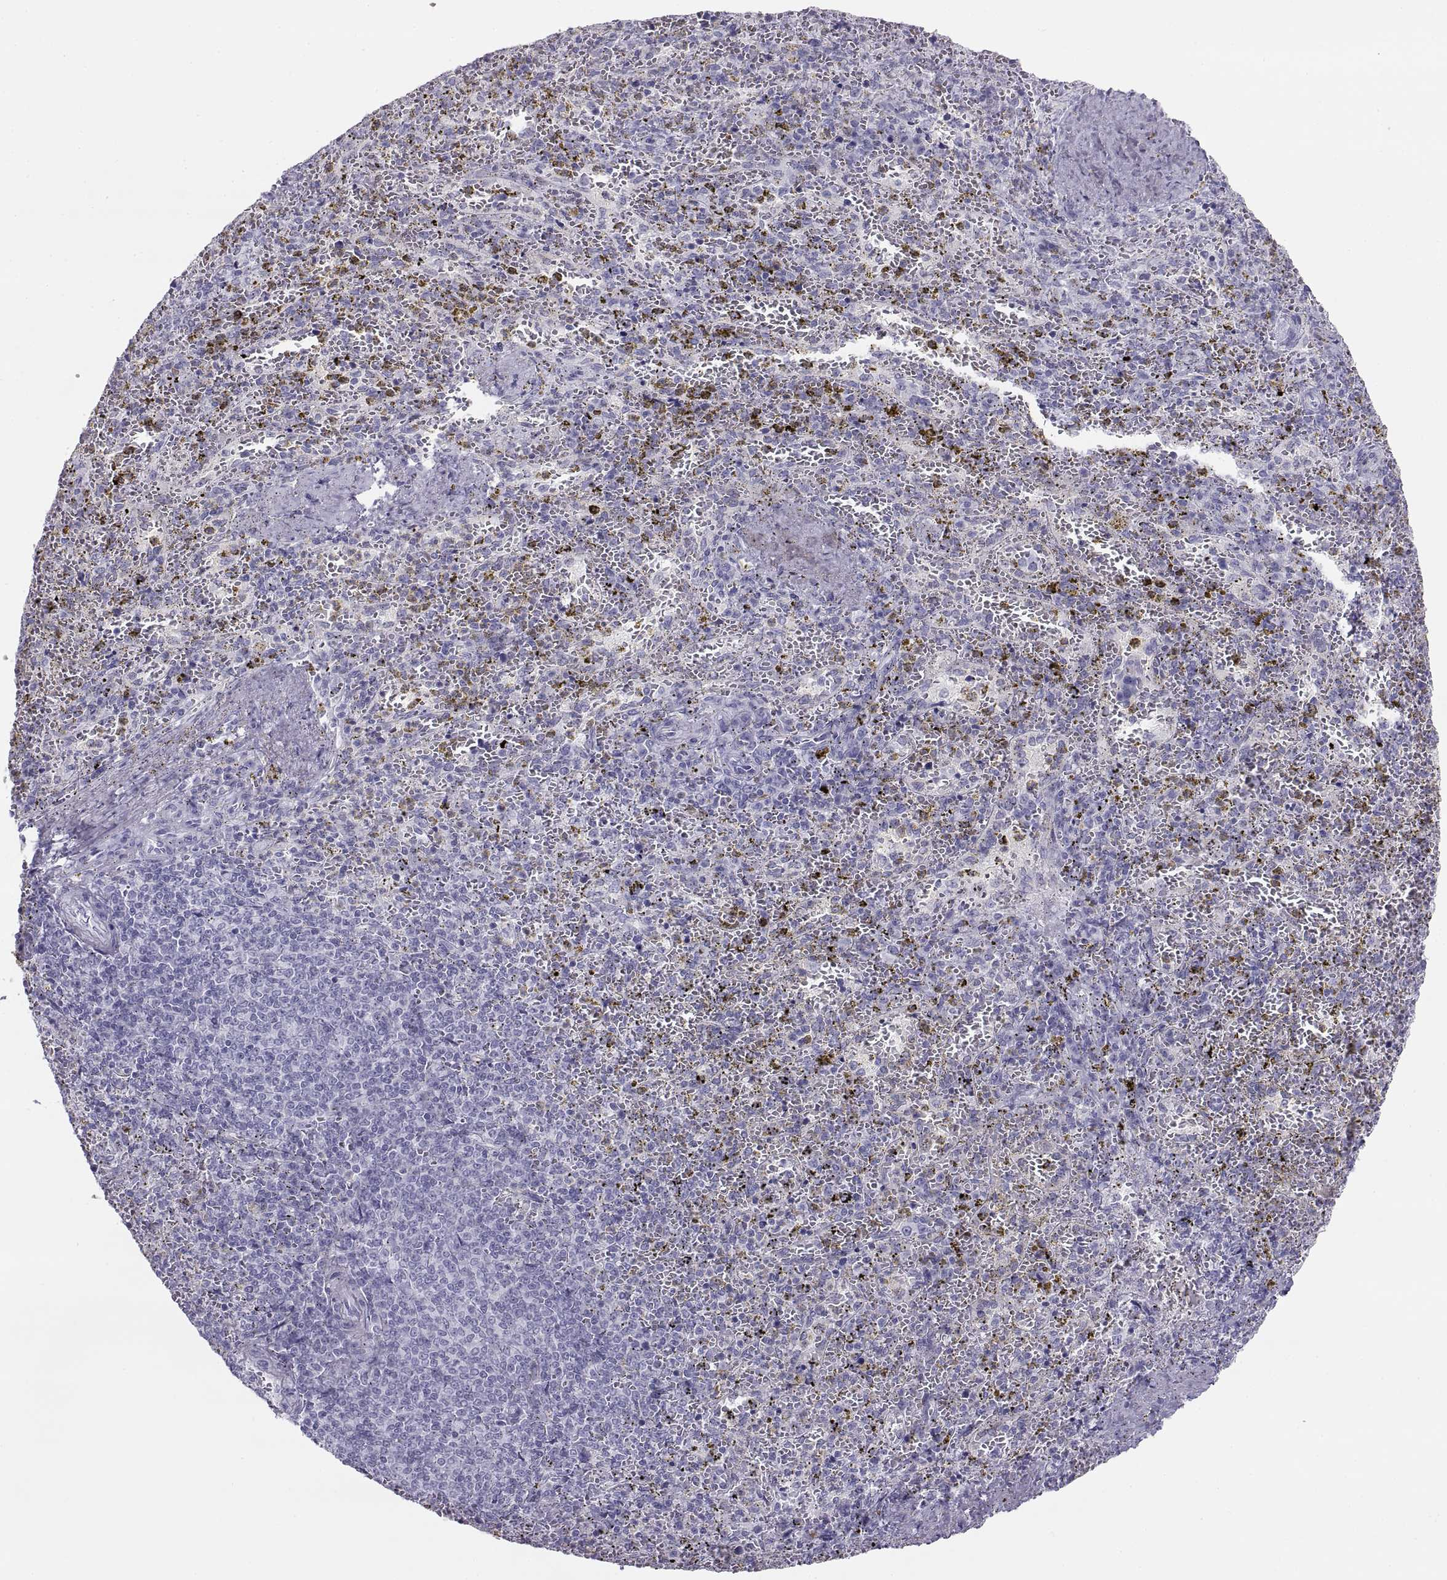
{"staining": {"intensity": "negative", "quantity": "none", "location": "none"}, "tissue": "spleen", "cell_type": "Cells in red pulp", "image_type": "normal", "snomed": [{"axis": "morphology", "description": "Normal tissue, NOS"}, {"axis": "topography", "description": "Spleen"}], "caption": "DAB immunohistochemical staining of unremarkable human spleen reveals no significant staining in cells in red pulp. Nuclei are stained in blue.", "gene": "SEMG1", "patient": {"sex": "female", "age": 50}}